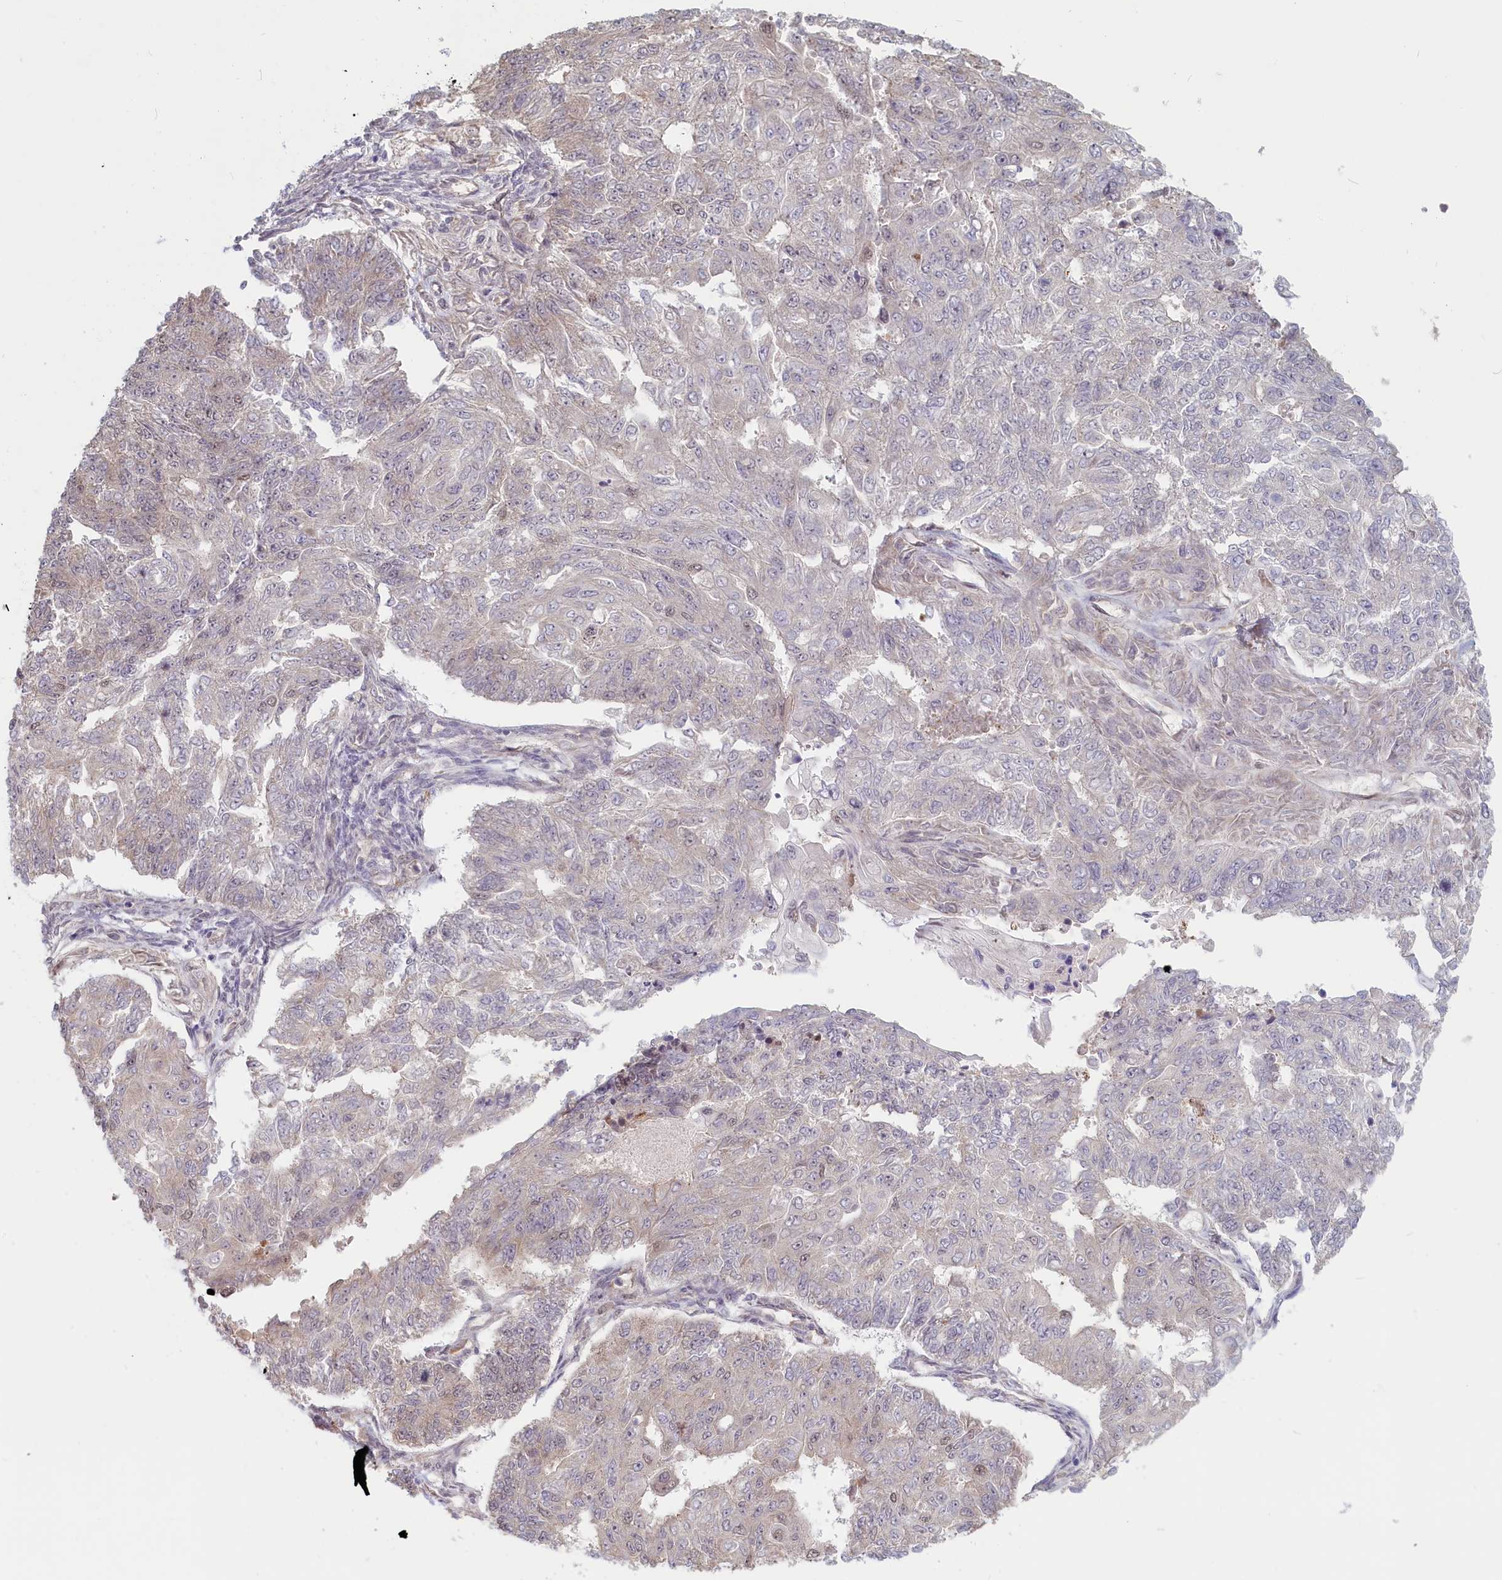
{"staining": {"intensity": "weak", "quantity": "<25%", "location": "nuclear"}, "tissue": "endometrial cancer", "cell_type": "Tumor cells", "image_type": "cancer", "snomed": [{"axis": "morphology", "description": "Adenocarcinoma, NOS"}, {"axis": "topography", "description": "Endometrium"}], "caption": "Endometrial adenocarcinoma was stained to show a protein in brown. There is no significant staining in tumor cells. (DAB IHC visualized using brightfield microscopy, high magnification).", "gene": "C19orf44", "patient": {"sex": "female", "age": 32}}